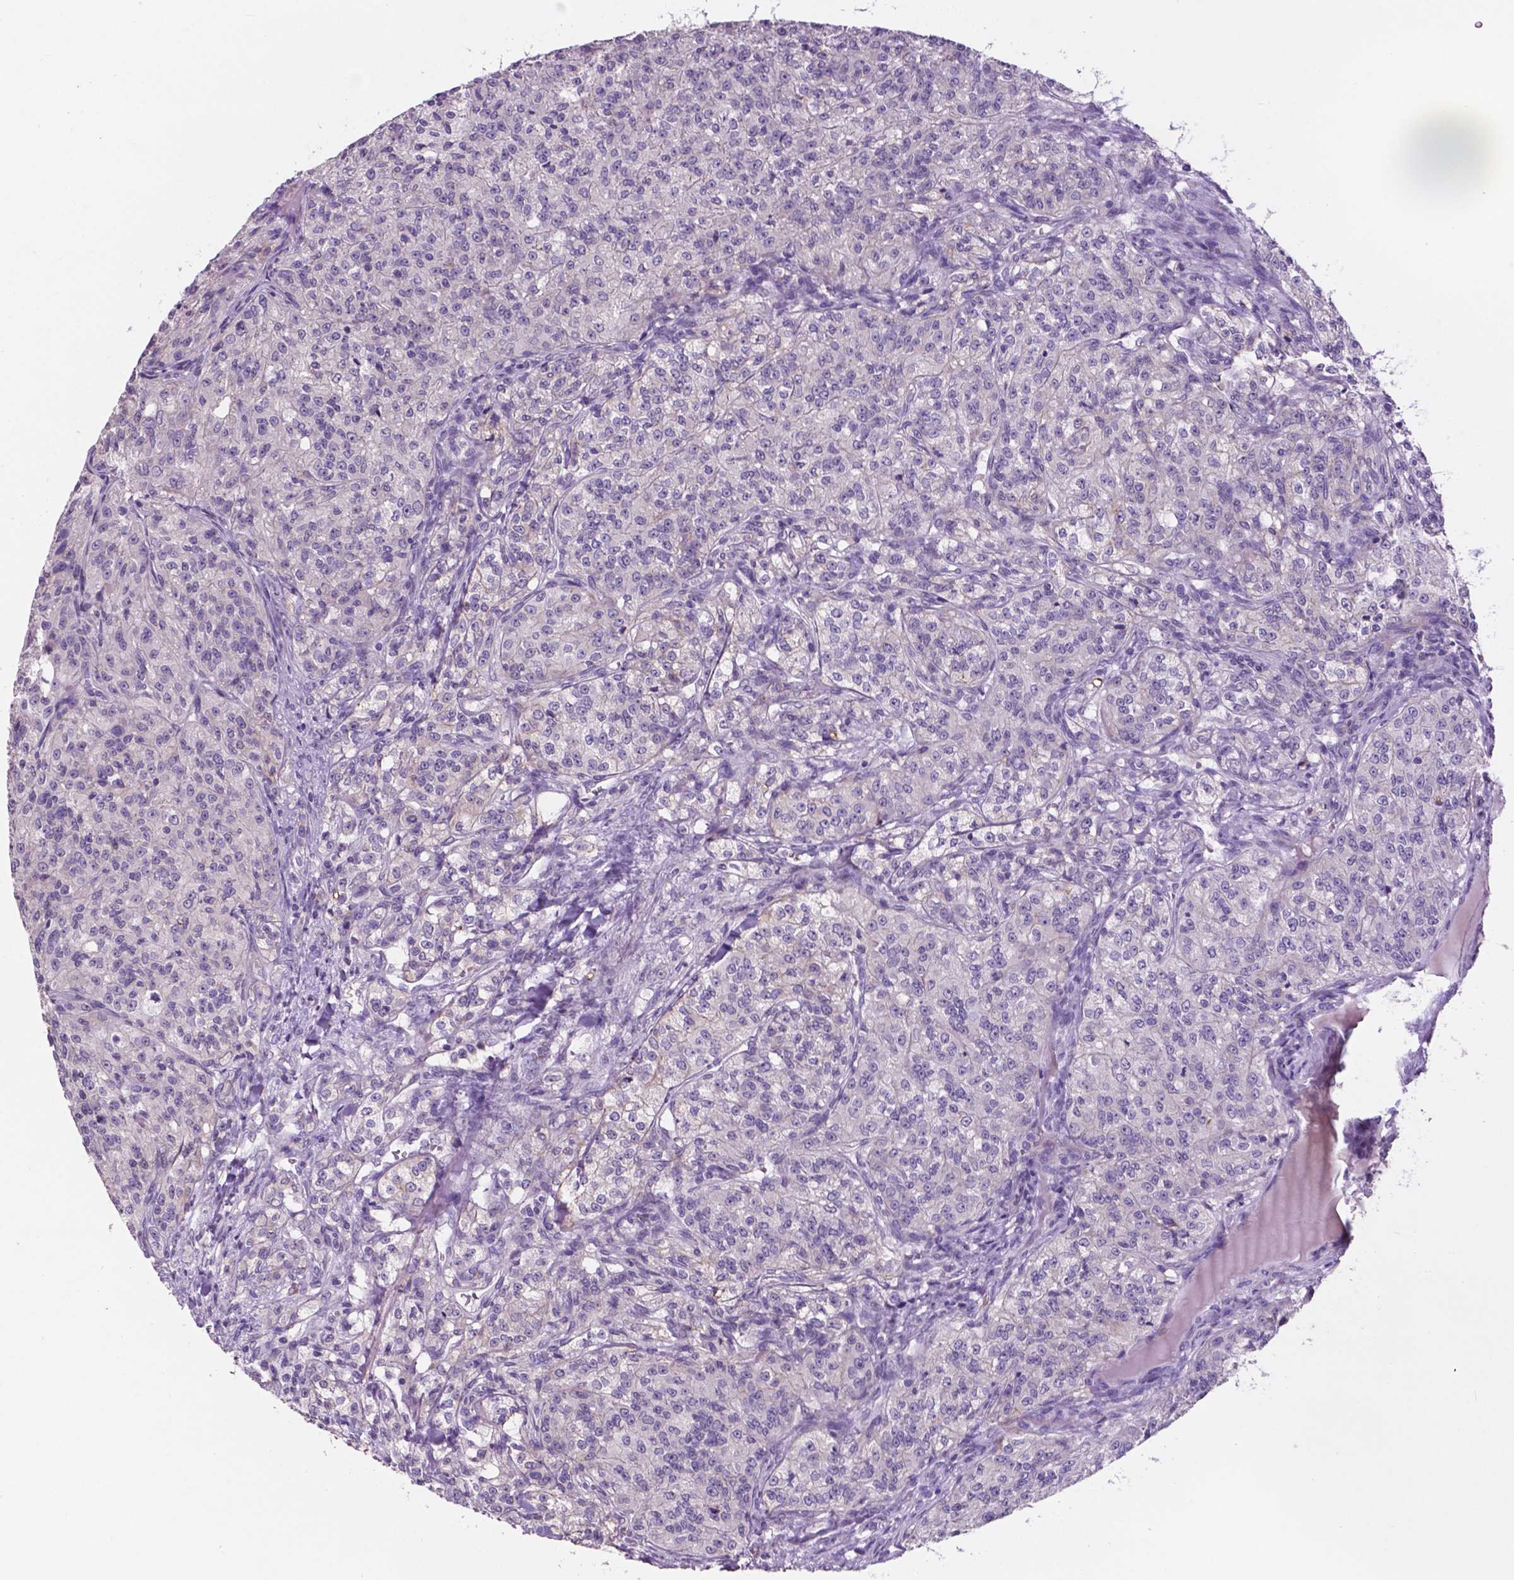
{"staining": {"intensity": "negative", "quantity": "none", "location": "none"}, "tissue": "renal cancer", "cell_type": "Tumor cells", "image_type": "cancer", "snomed": [{"axis": "morphology", "description": "Adenocarcinoma, NOS"}, {"axis": "topography", "description": "Kidney"}], "caption": "IHC of human adenocarcinoma (renal) shows no staining in tumor cells.", "gene": "PLSCR1", "patient": {"sex": "female", "age": 63}}